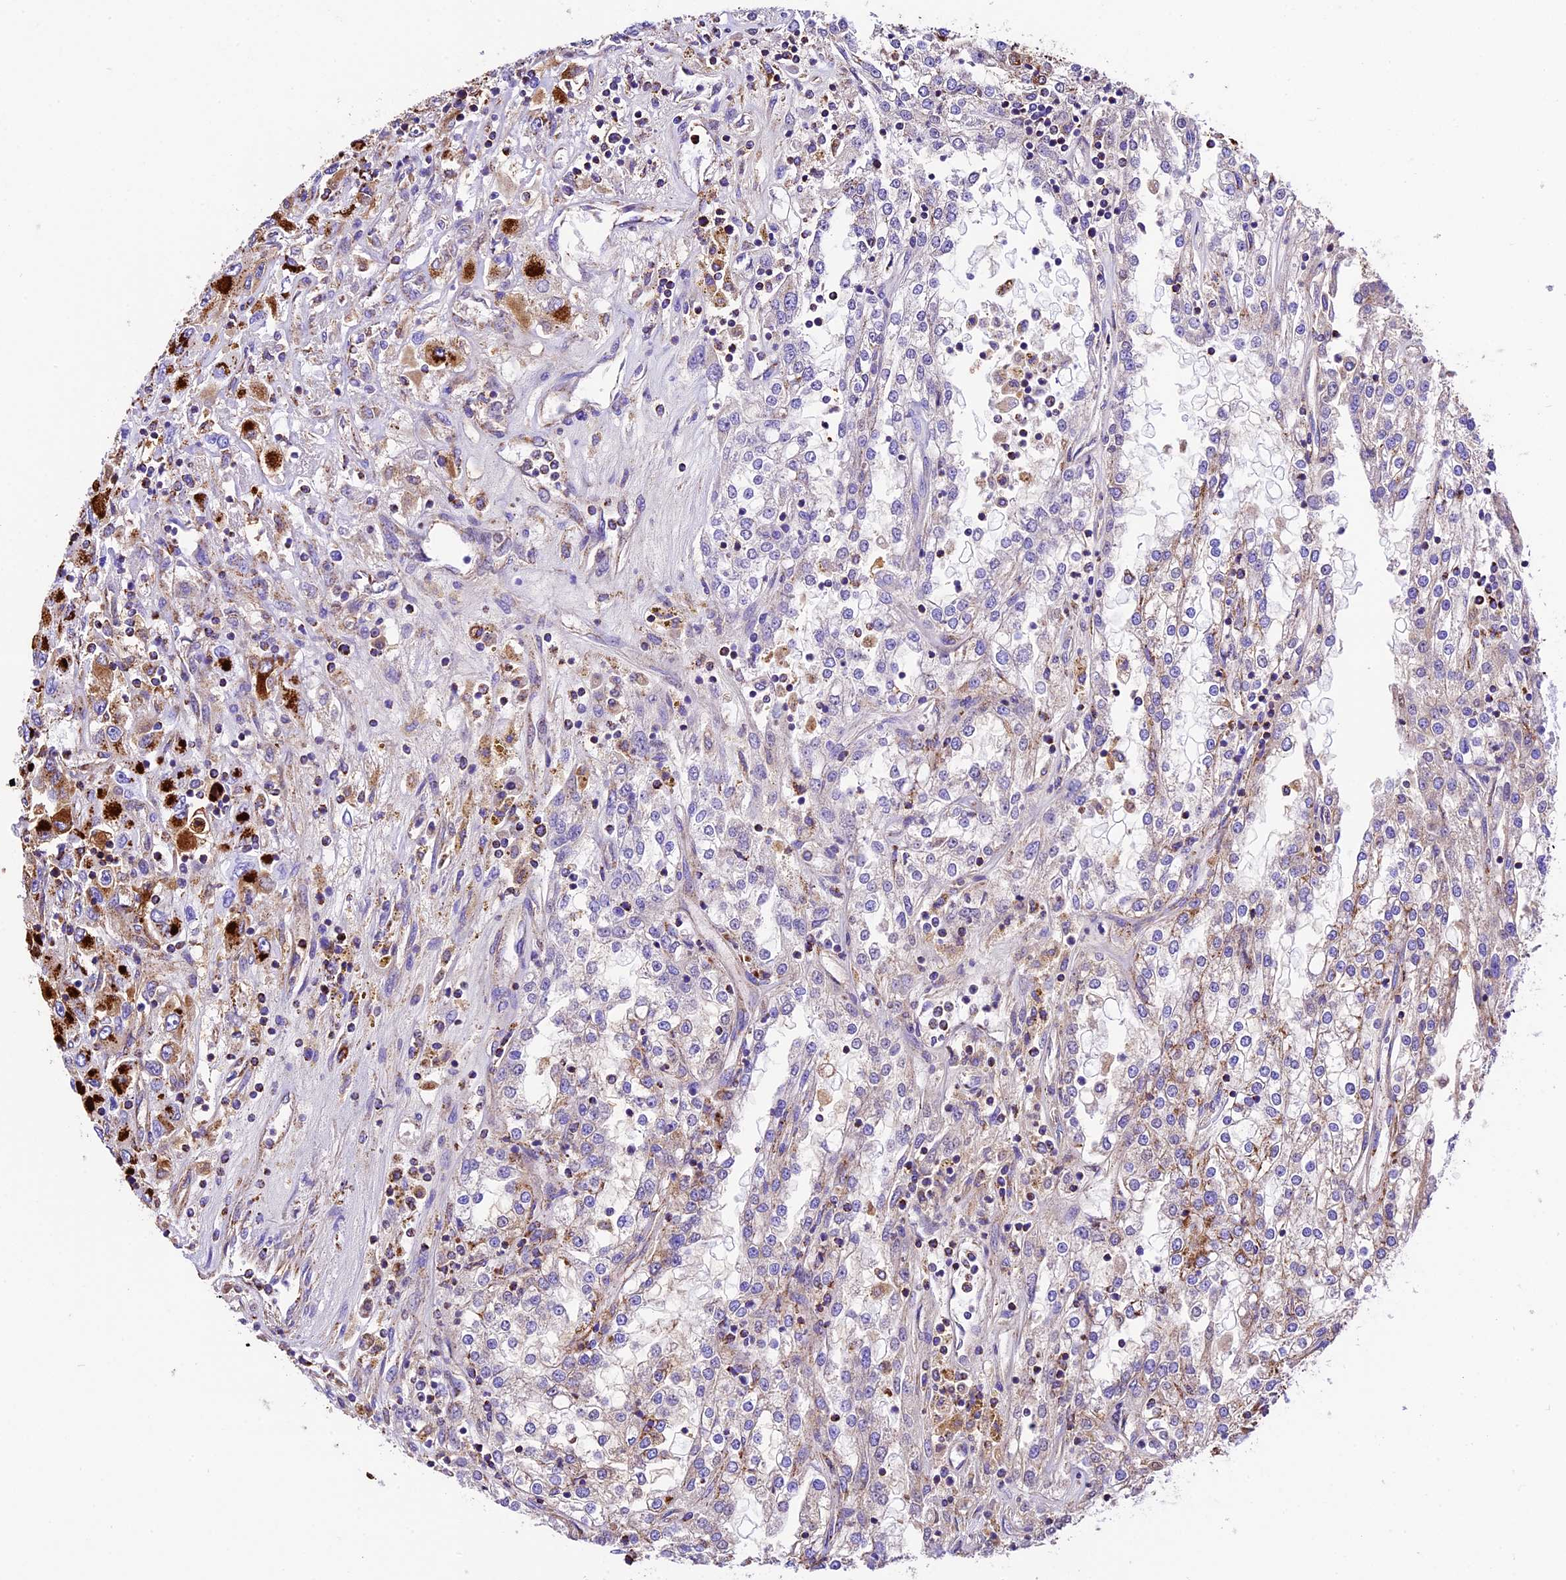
{"staining": {"intensity": "moderate", "quantity": "25%-75%", "location": "cytoplasmic/membranous"}, "tissue": "renal cancer", "cell_type": "Tumor cells", "image_type": "cancer", "snomed": [{"axis": "morphology", "description": "Adenocarcinoma, NOS"}, {"axis": "topography", "description": "Kidney"}], "caption": "Immunohistochemistry (IHC) of renal adenocarcinoma exhibits medium levels of moderate cytoplasmic/membranous staining in approximately 25%-75% of tumor cells. Using DAB (3,3'-diaminobenzidine) (brown) and hematoxylin (blue) stains, captured at high magnification using brightfield microscopy.", "gene": "DCAF5", "patient": {"sex": "female", "age": 52}}